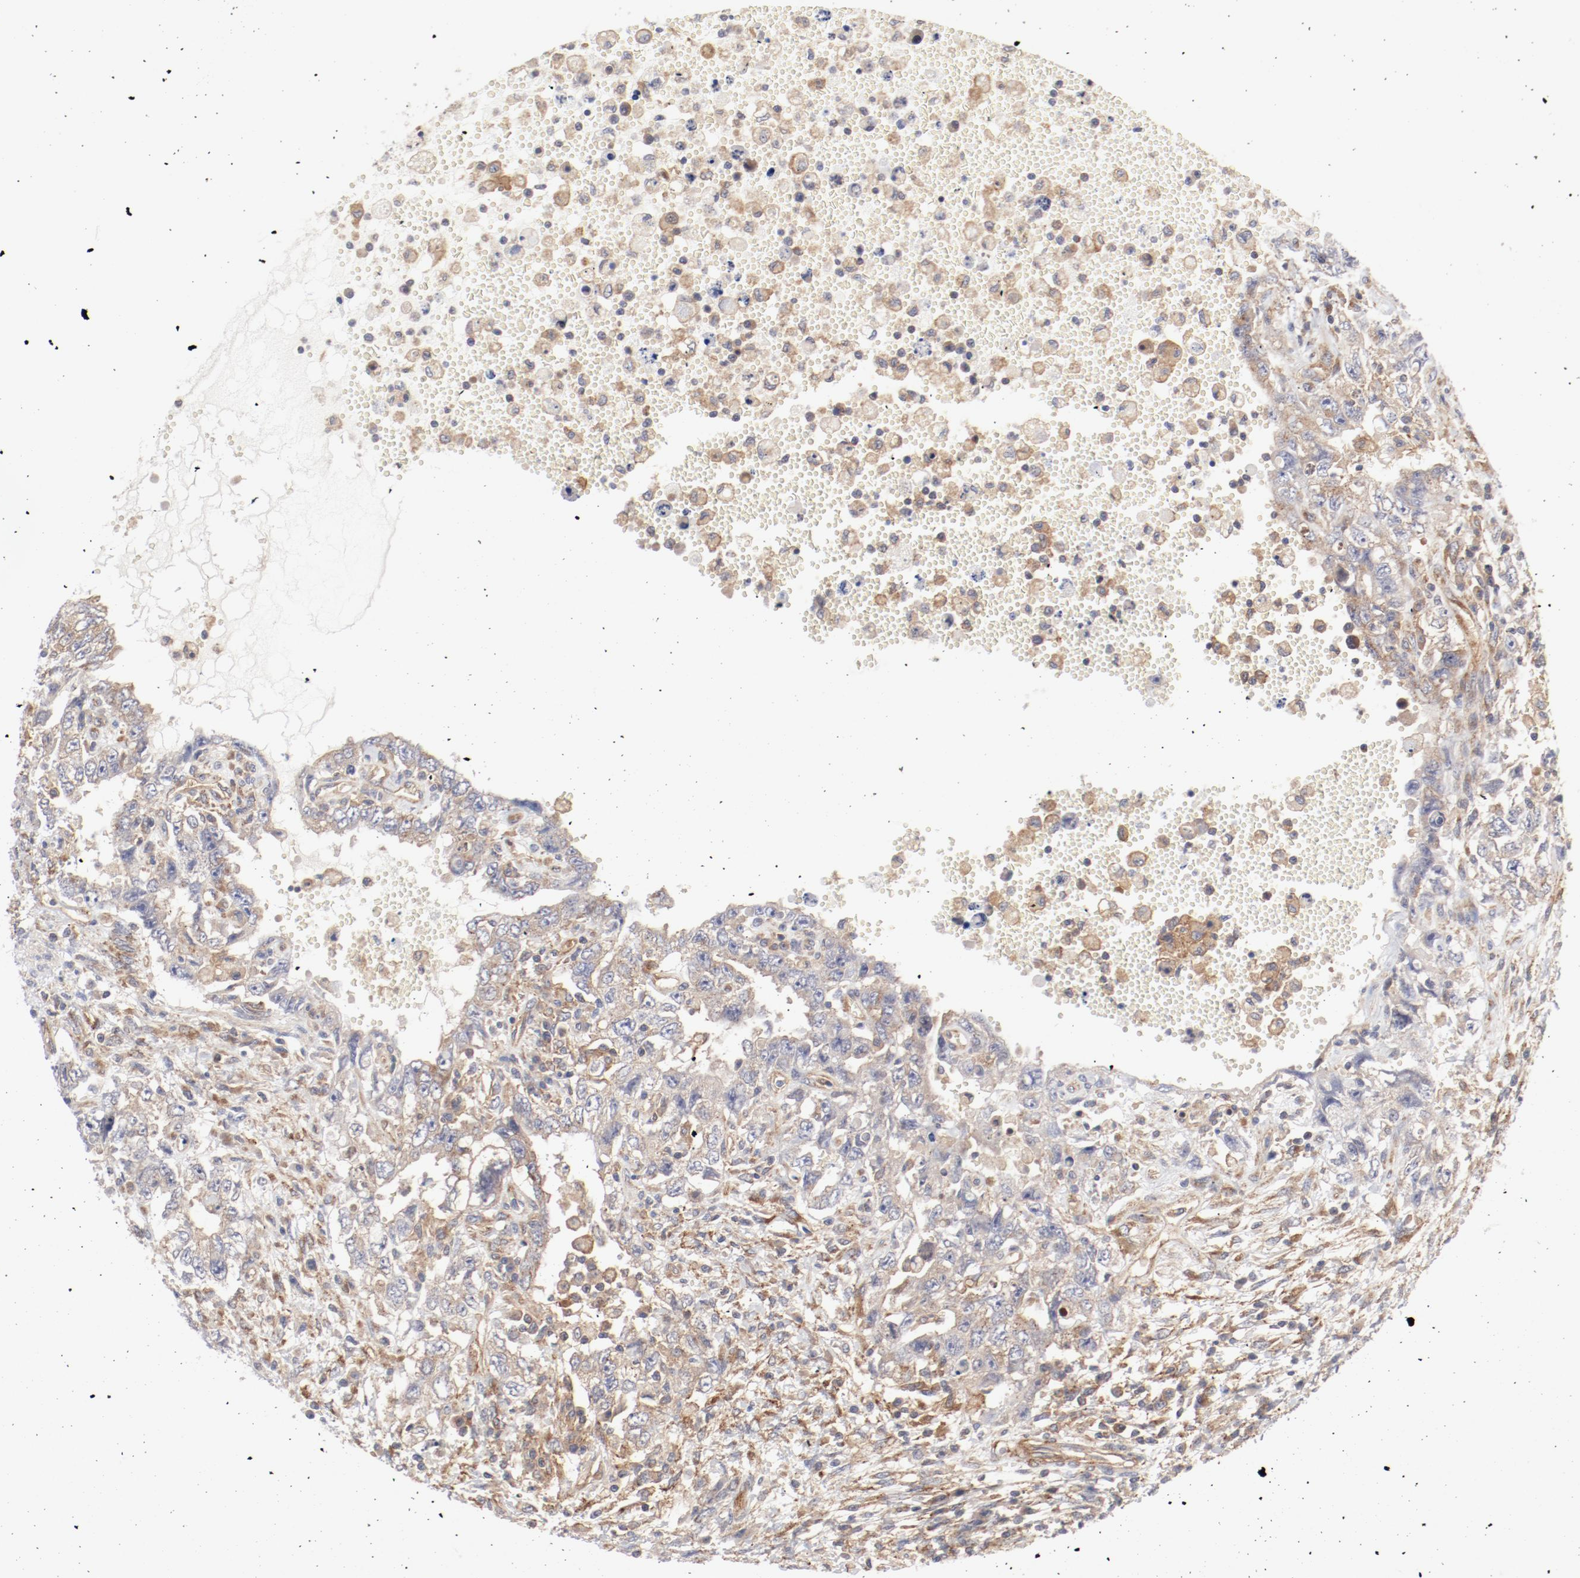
{"staining": {"intensity": "moderate", "quantity": "25%-75%", "location": "cytoplasmic/membranous"}, "tissue": "testis cancer", "cell_type": "Tumor cells", "image_type": "cancer", "snomed": [{"axis": "morphology", "description": "Carcinoma, Embryonal, NOS"}, {"axis": "topography", "description": "Testis"}], "caption": "Immunohistochemistry of human embryonal carcinoma (testis) demonstrates medium levels of moderate cytoplasmic/membranous staining in about 25%-75% of tumor cells.", "gene": "AP2A1", "patient": {"sex": "male", "age": 26}}